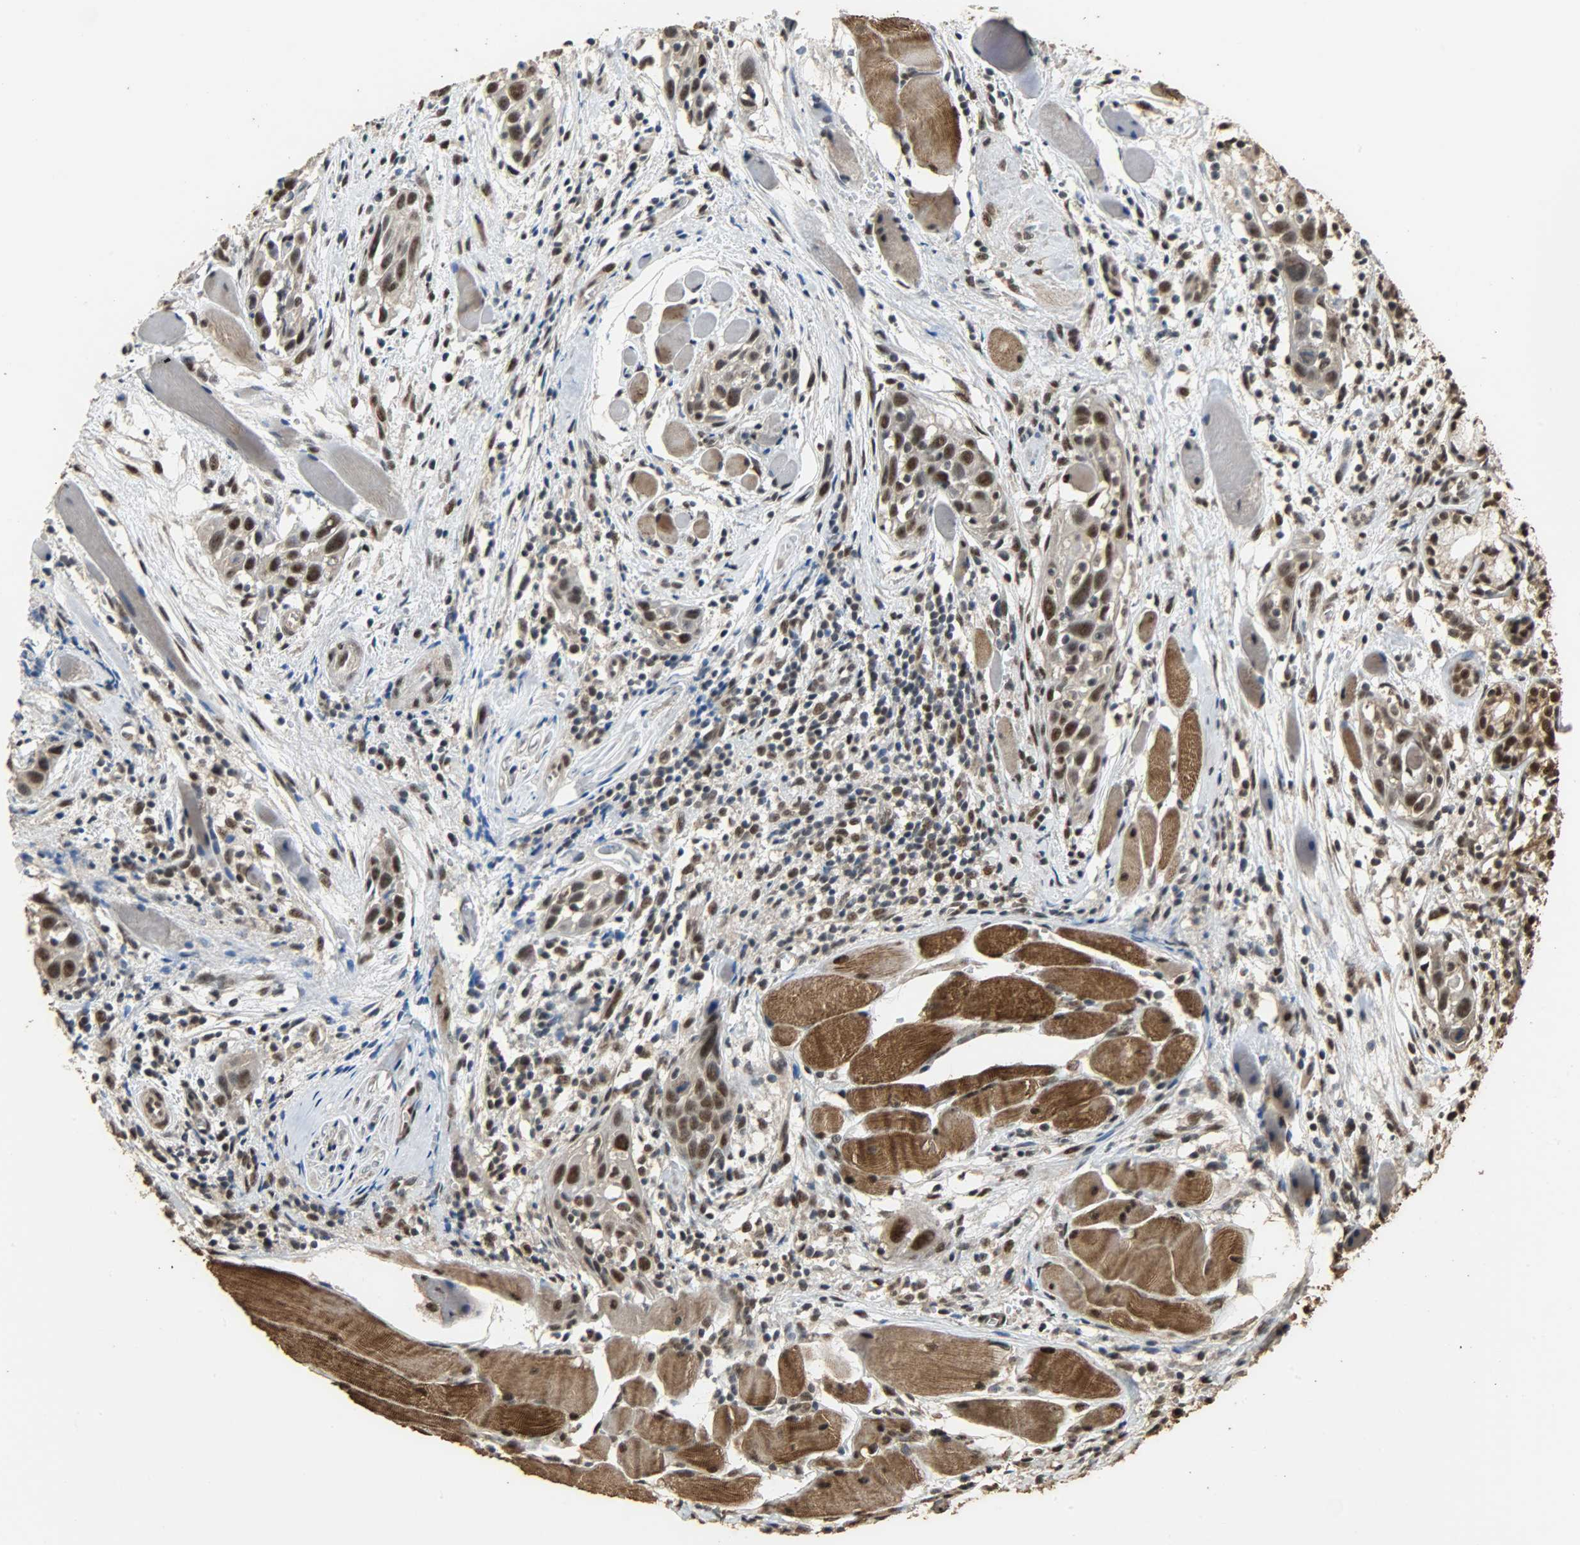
{"staining": {"intensity": "strong", "quantity": ">75%", "location": "cytoplasmic/membranous,nuclear"}, "tissue": "head and neck cancer", "cell_type": "Tumor cells", "image_type": "cancer", "snomed": [{"axis": "morphology", "description": "Squamous cell carcinoma, NOS"}, {"axis": "topography", "description": "Oral tissue"}, {"axis": "topography", "description": "Head-Neck"}], "caption": "Immunohistochemical staining of head and neck cancer shows high levels of strong cytoplasmic/membranous and nuclear protein staining in approximately >75% of tumor cells. (DAB IHC, brown staining for protein, blue staining for nuclei).", "gene": "CCNT2", "patient": {"sex": "female", "age": 50}}